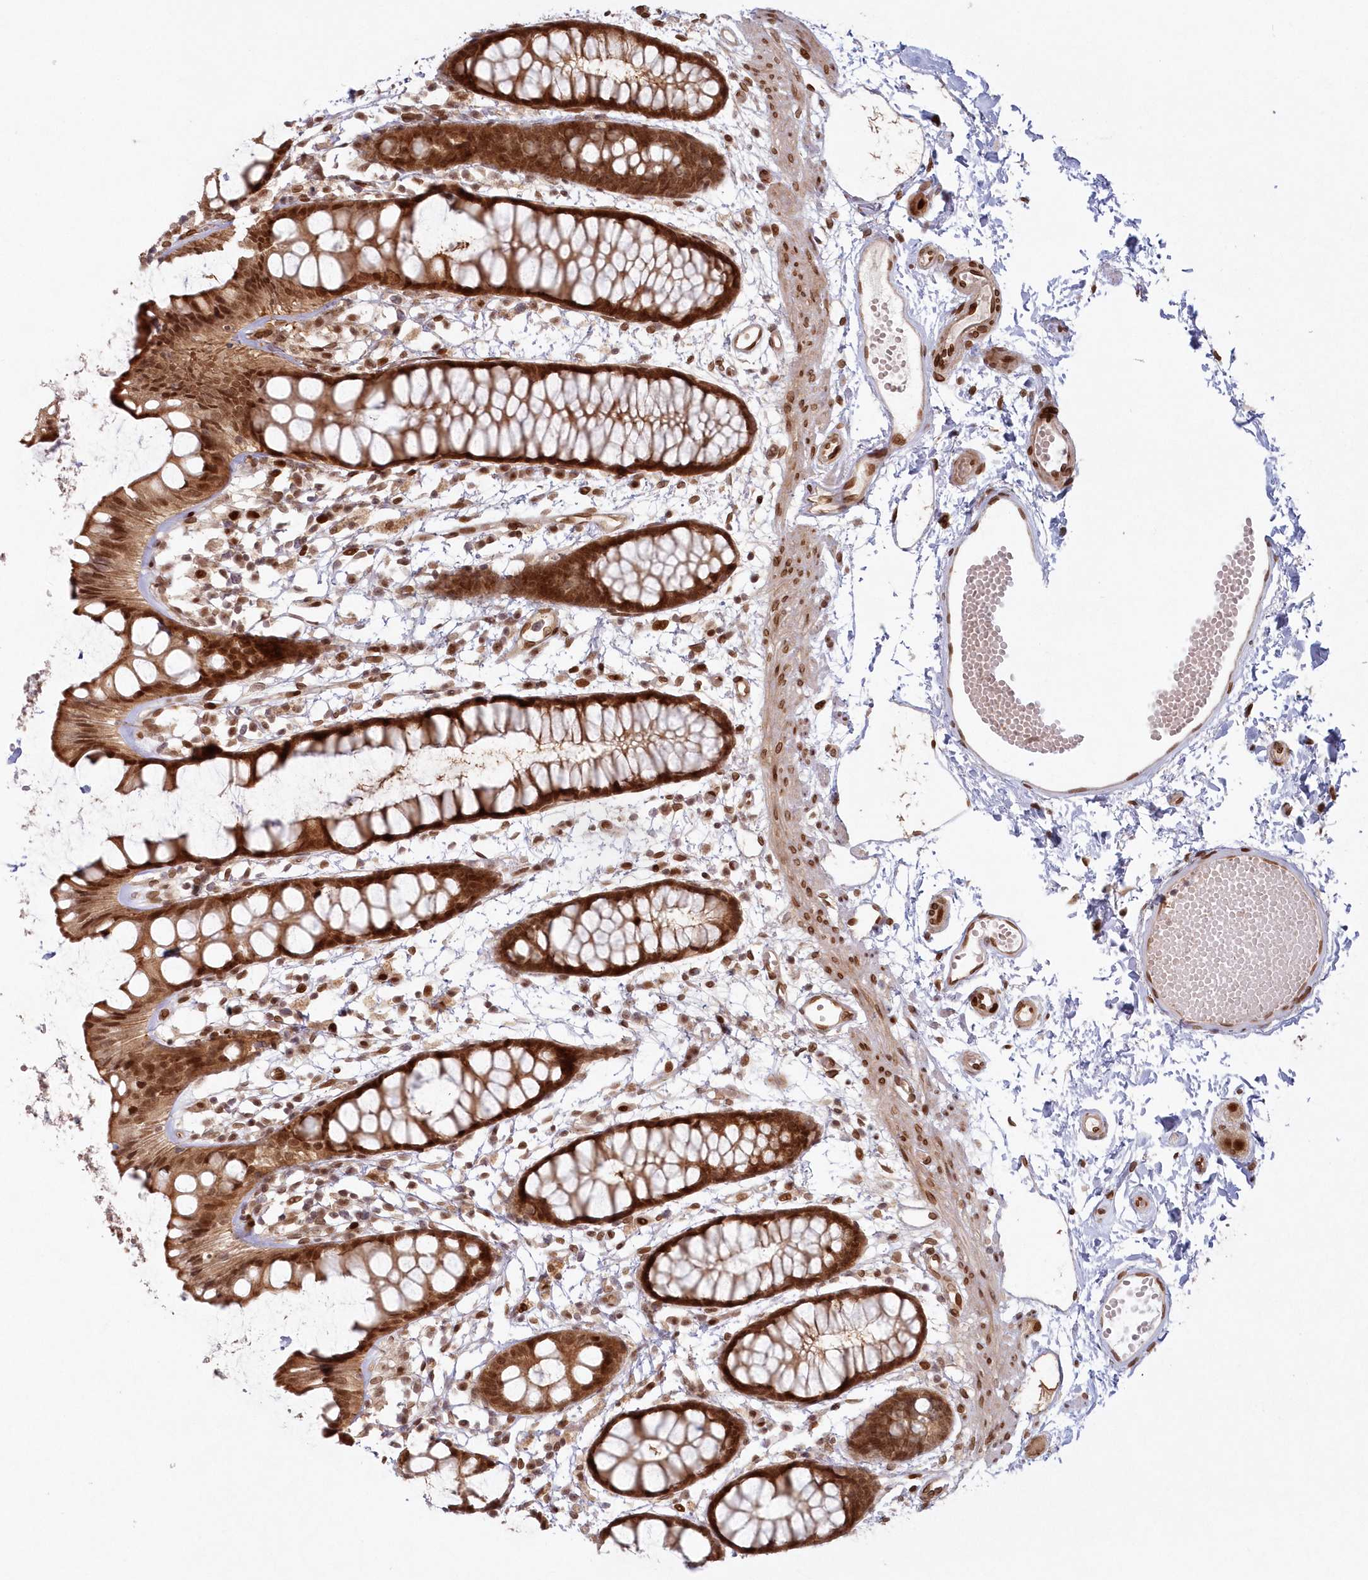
{"staining": {"intensity": "strong", "quantity": ">75%", "location": "cytoplasmic/membranous,nuclear"}, "tissue": "rectum", "cell_type": "Glandular cells", "image_type": "normal", "snomed": [{"axis": "morphology", "description": "Normal tissue, NOS"}, {"axis": "topography", "description": "Rectum"}], "caption": "A high-resolution photomicrograph shows immunohistochemistry staining of unremarkable rectum, which reveals strong cytoplasmic/membranous,nuclear positivity in approximately >75% of glandular cells. The staining was performed using DAB (3,3'-diaminobenzidine), with brown indicating positive protein expression. Nuclei are stained blue with hematoxylin.", "gene": "TOGARAM2", "patient": {"sex": "female", "age": 66}}